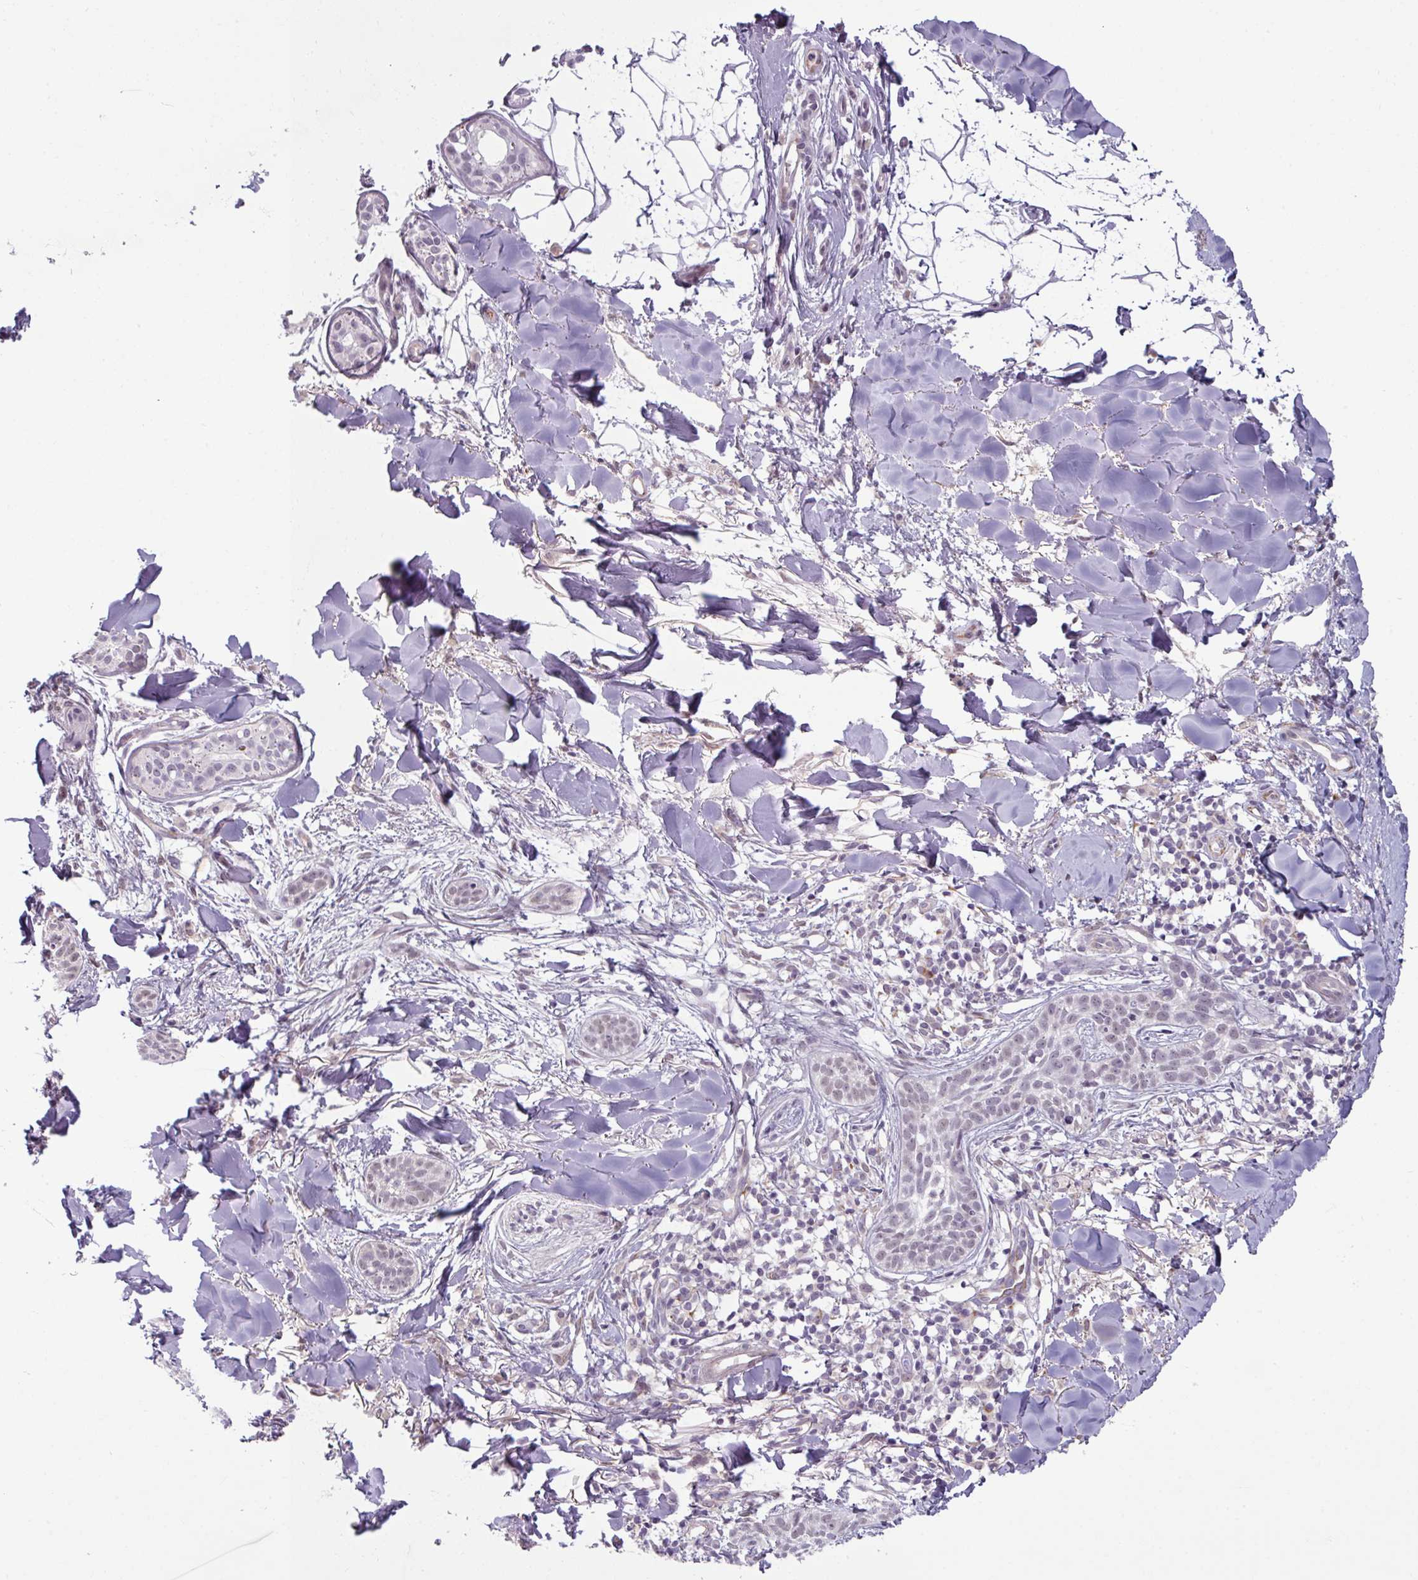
{"staining": {"intensity": "weak", "quantity": "25%-75%", "location": "nuclear"}, "tissue": "skin cancer", "cell_type": "Tumor cells", "image_type": "cancer", "snomed": [{"axis": "morphology", "description": "Basal cell carcinoma"}, {"axis": "topography", "description": "Skin"}], "caption": "Immunohistochemical staining of human skin cancer (basal cell carcinoma) exhibits weak nuclear protein positivity in approximately 25%-75% of tumor cells.", "gene": "UVSSA", "patient": {"sex": "male", "age": 52}}